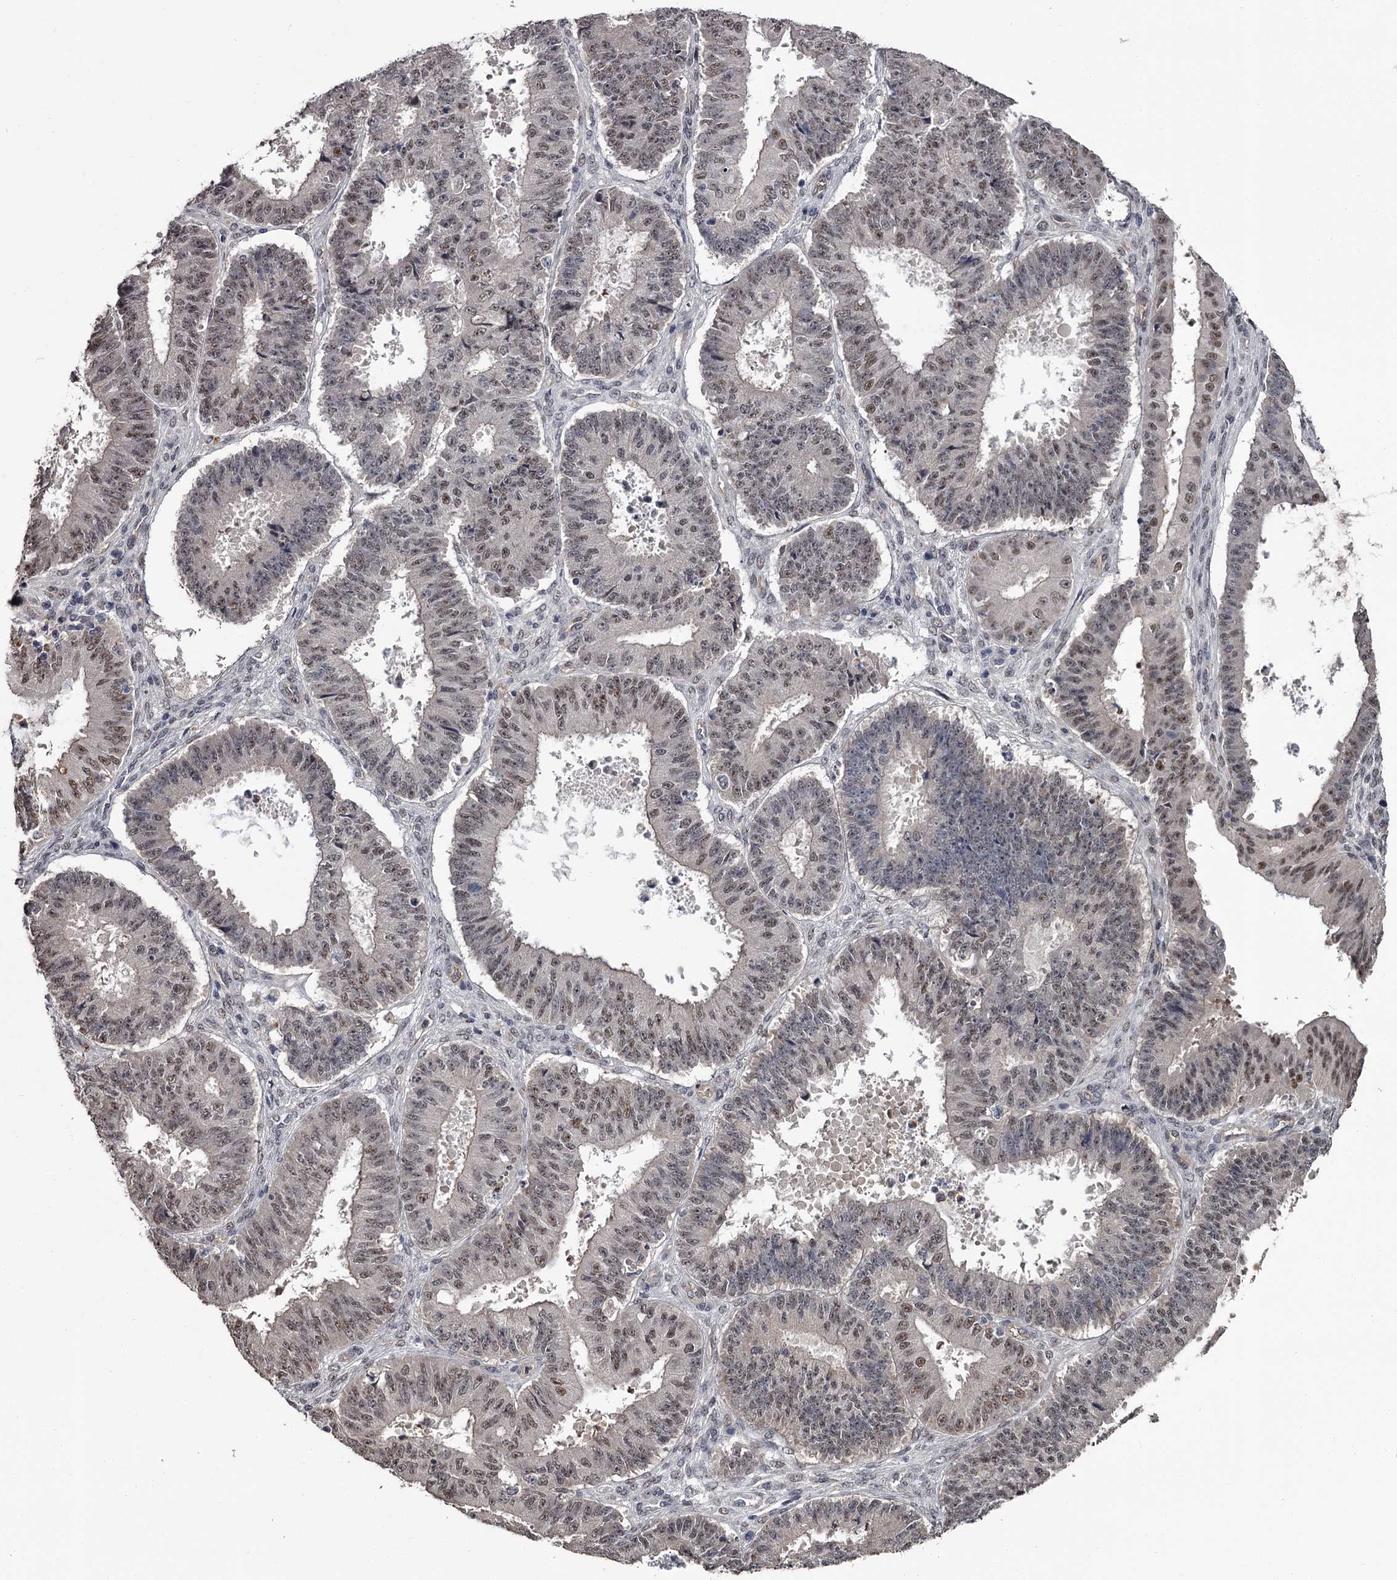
{"staining": {"intensity": "moderate", "quantity": "25%-75%", "location": "nuclear"}, "tissue": "ovarian cancer", "cell_type": "Tumor cells", "image_type": "cancer", "snomed": [{"axis": "morphology", "description": "Carcinoma, endometroid"}, {"axis": "topography", "description": "Appendix"}, {"axis": "topography", "description": "Ovary"}], "caption": "Immunohistochemical staining of ovarian endometroid carcinoma shows moderate nuclear protein positivity in about 25%-75% of tumor cells.", "gene": "PRPF40B", "patient": {"sex": "female", "age": 42}}